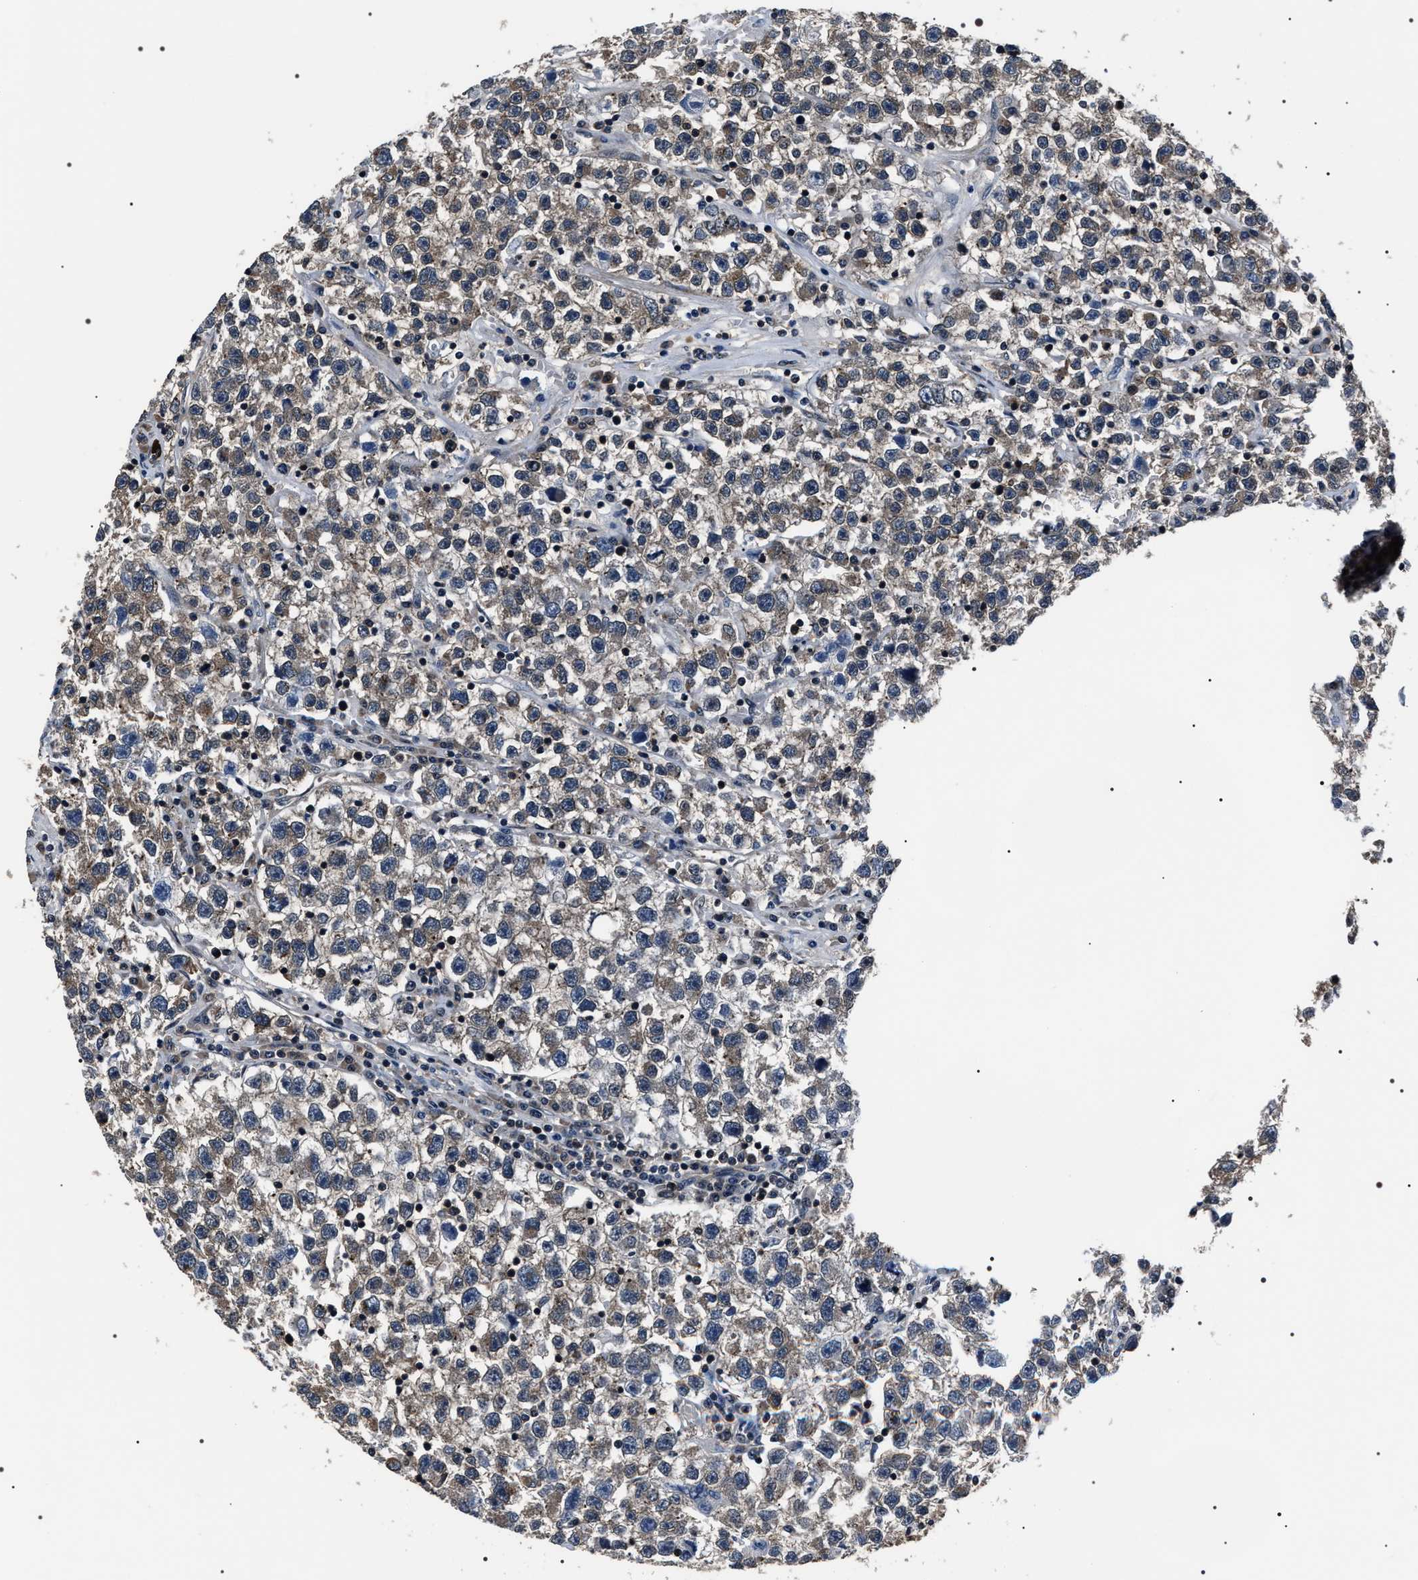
{"staining": {"intensity": "negative", "quantity": "none", "location": "none"}, "tissue": "testis cancer", "cell_type": "Tumor cells", "image_type": "cancer", "snomed": [{"axis": "morphology", "description": "Seminoma, NOS"}, {"axis": "topography", "description": "Testis"}], "caption": "Immunohistochemical staining of testis cancer (seminoma) exhibits no significant positivity in tumor cells. (DAB (3,3'-diaminobenzidine) immunohistochemistry visualized using brightfield microscopy, high magnification).", "gene": "SIPA1", "patient": {"sex": "male", "age": 22}}